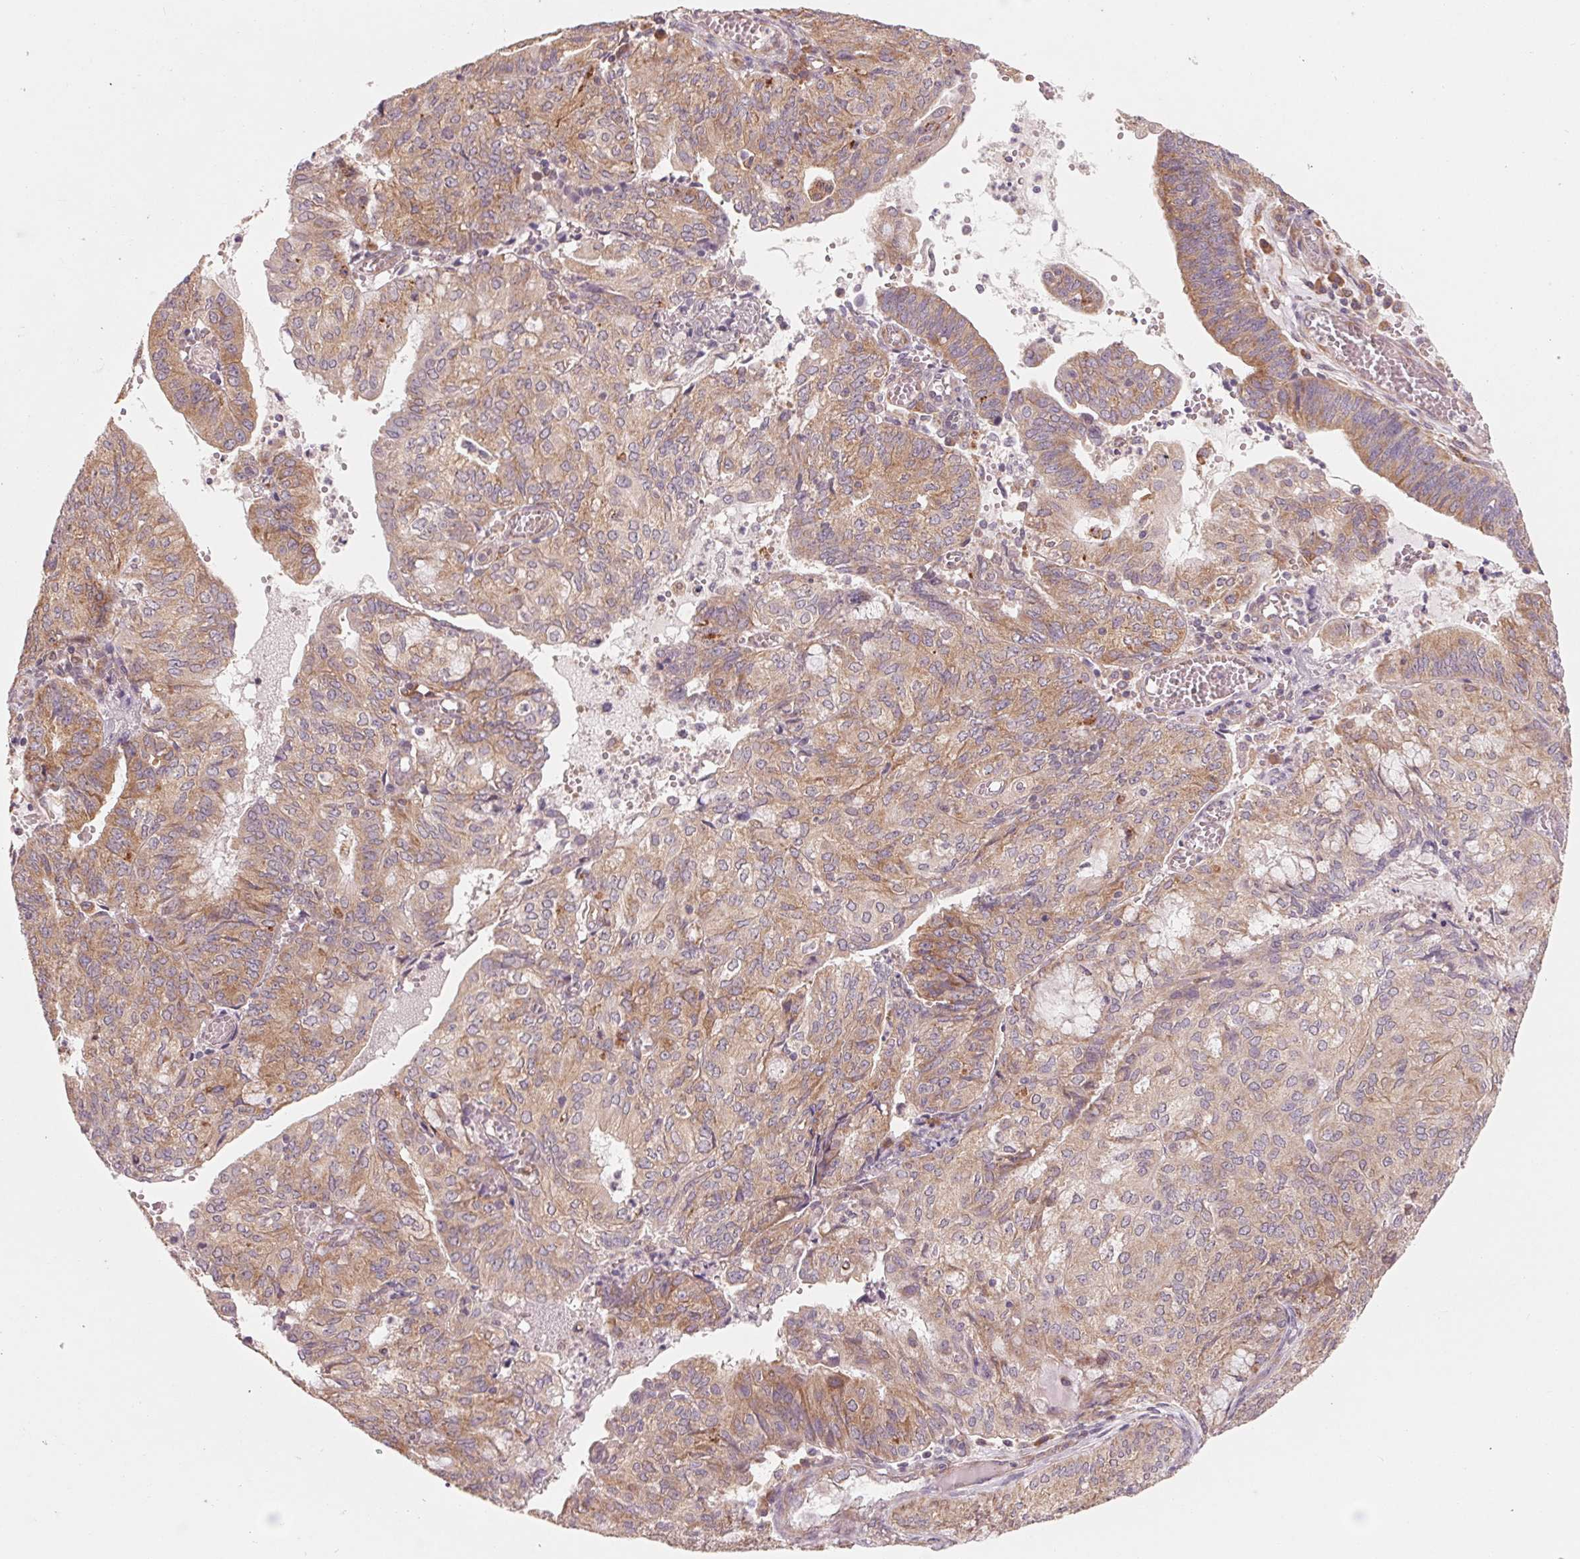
{"staining": {"intensity": "weak", "quantity": ">75%", "location": "cytoplasmic/membranous"}, "tissue": "endometrial cancer", "cell_type": "Tumor cells", "image_type": "cancer", "snomed": [{"axis": "morphology", "description": "Adenocarcinoma, NOS"}, {"axis": "topography", "description": "Endometrium"}], "caption": "A high-resolution image shows IHC staining of adenocarcinoma (endometrial), which demonstrates weak cytoplasmic/membranous staining in about >75% of tumor cells. (Stains: DAB (3,3'-diaminobenzidine) in brown, nuclei in blue, Microscopy: brightfield microscopy at high magnification).", "gene": "GIGYF2", "patient": {"sex": "female", "age": 82}}